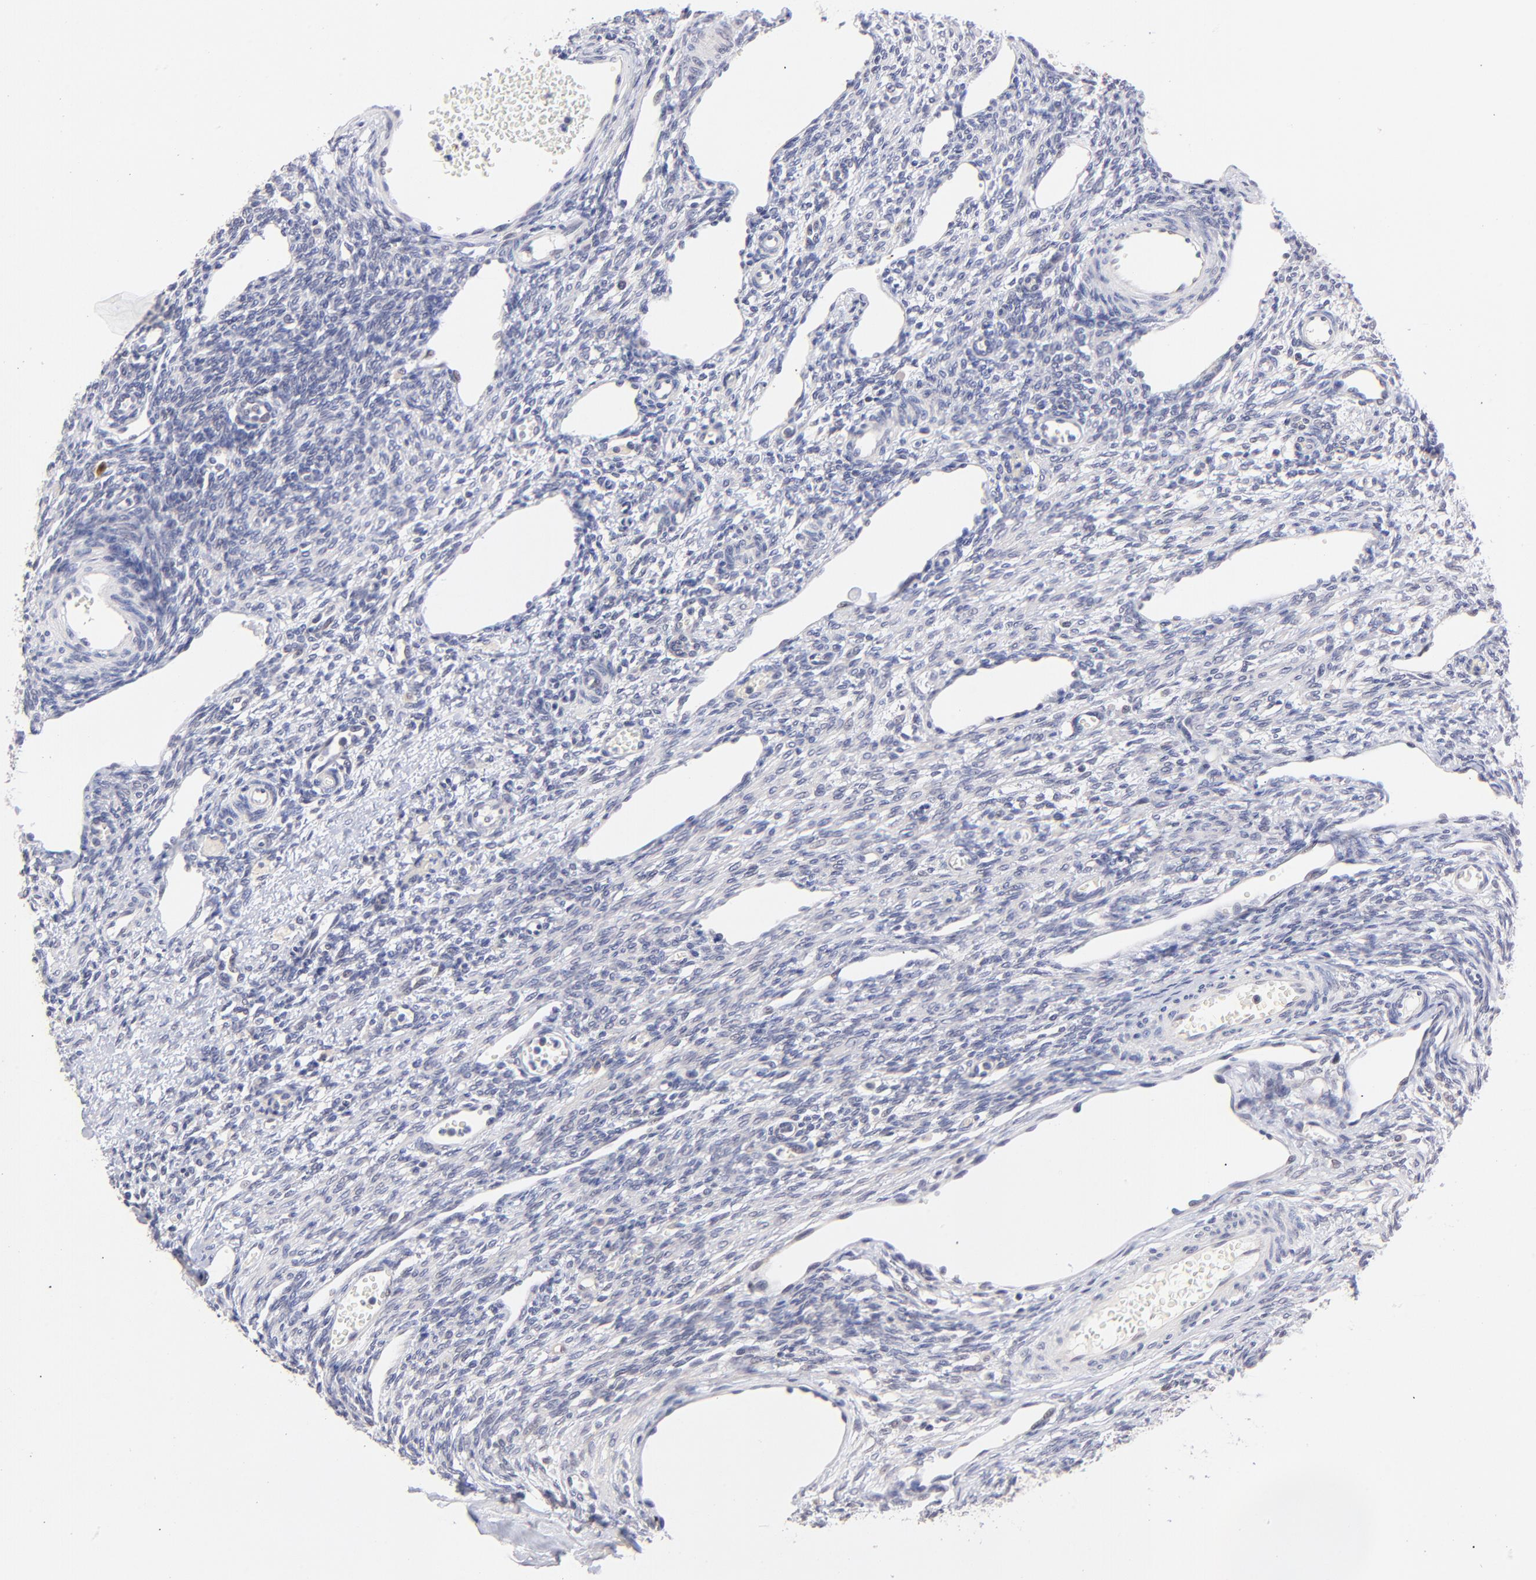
{"staining": {"intensity": "negative", "quantity": "none", "location": "none"}, "tissue": "ovary", "cell_type": "Ovarian stroma cells", "image_type": "normal", "snomed": [{"axis": "morphology", "description": "Normal tissue, NOS"}, {"axis": "topography", "description": "Ovary"}], "caption": "Protein analysis of benign ovary displays no significant staining in ovarian stroma cells.", "gene": "ZNF155", "patient": {"sex": "female", "age": 33}}